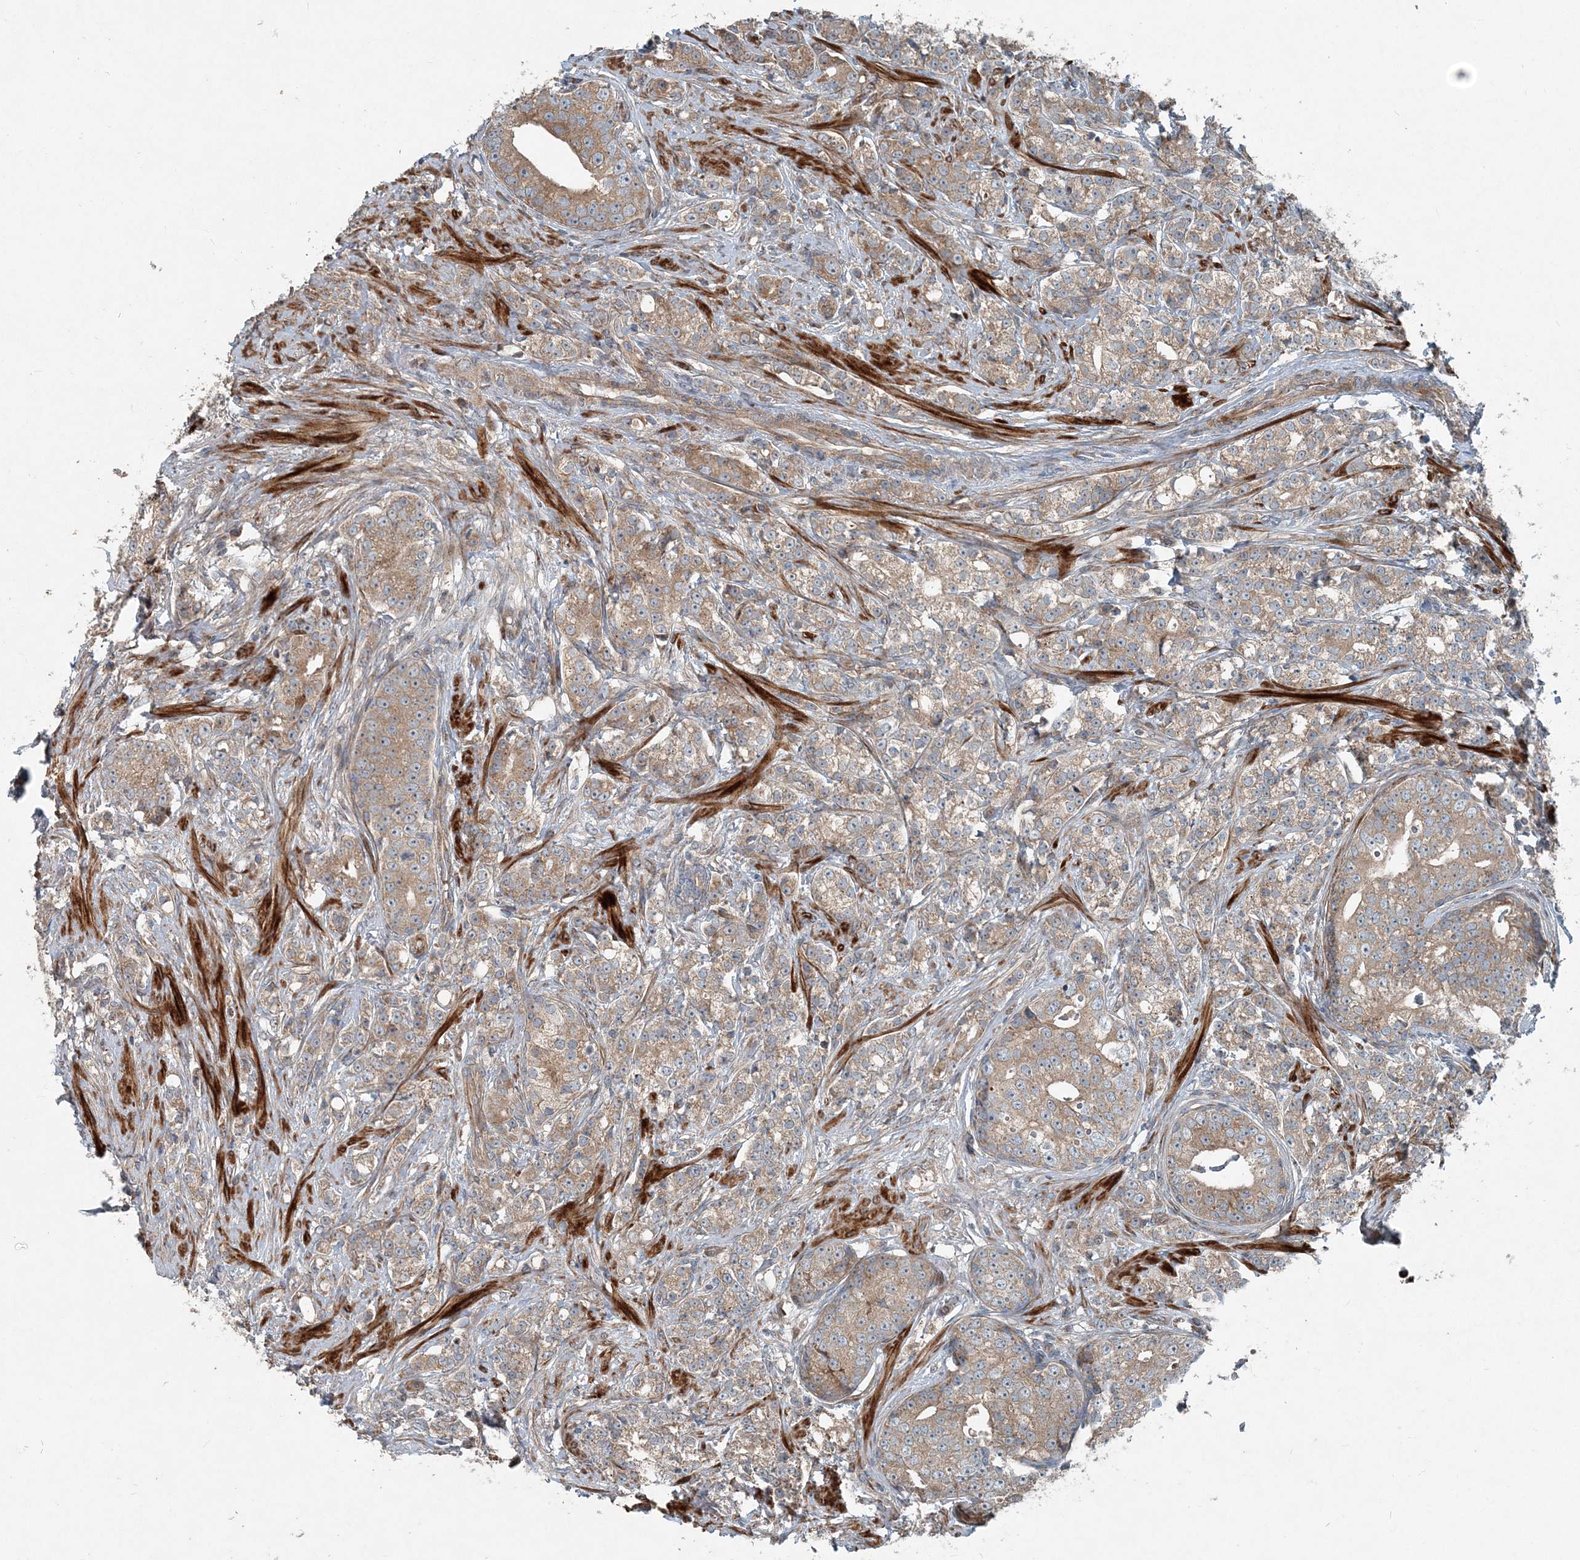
{"staining": {"intensity": "moderate", "quantity": ">75%", "location": "cytoplasmic/membranous"}, "tissue": "prostate cancer", "cell_type": "Tumor cells", "image_type": "cancer", "snomed": [{"axis": "morphology", "description": "Adenocarcinoma, High grade"}, {"axis": "topography", "description": "Prostate"}], "caption": "Protein expression analysis of prostate cancer reveals moderate cytoplasmic/membranous positivity in about >75% of tumor cells.", "gene": "INTU", "patient": {"sex": "male", "age": 69}}